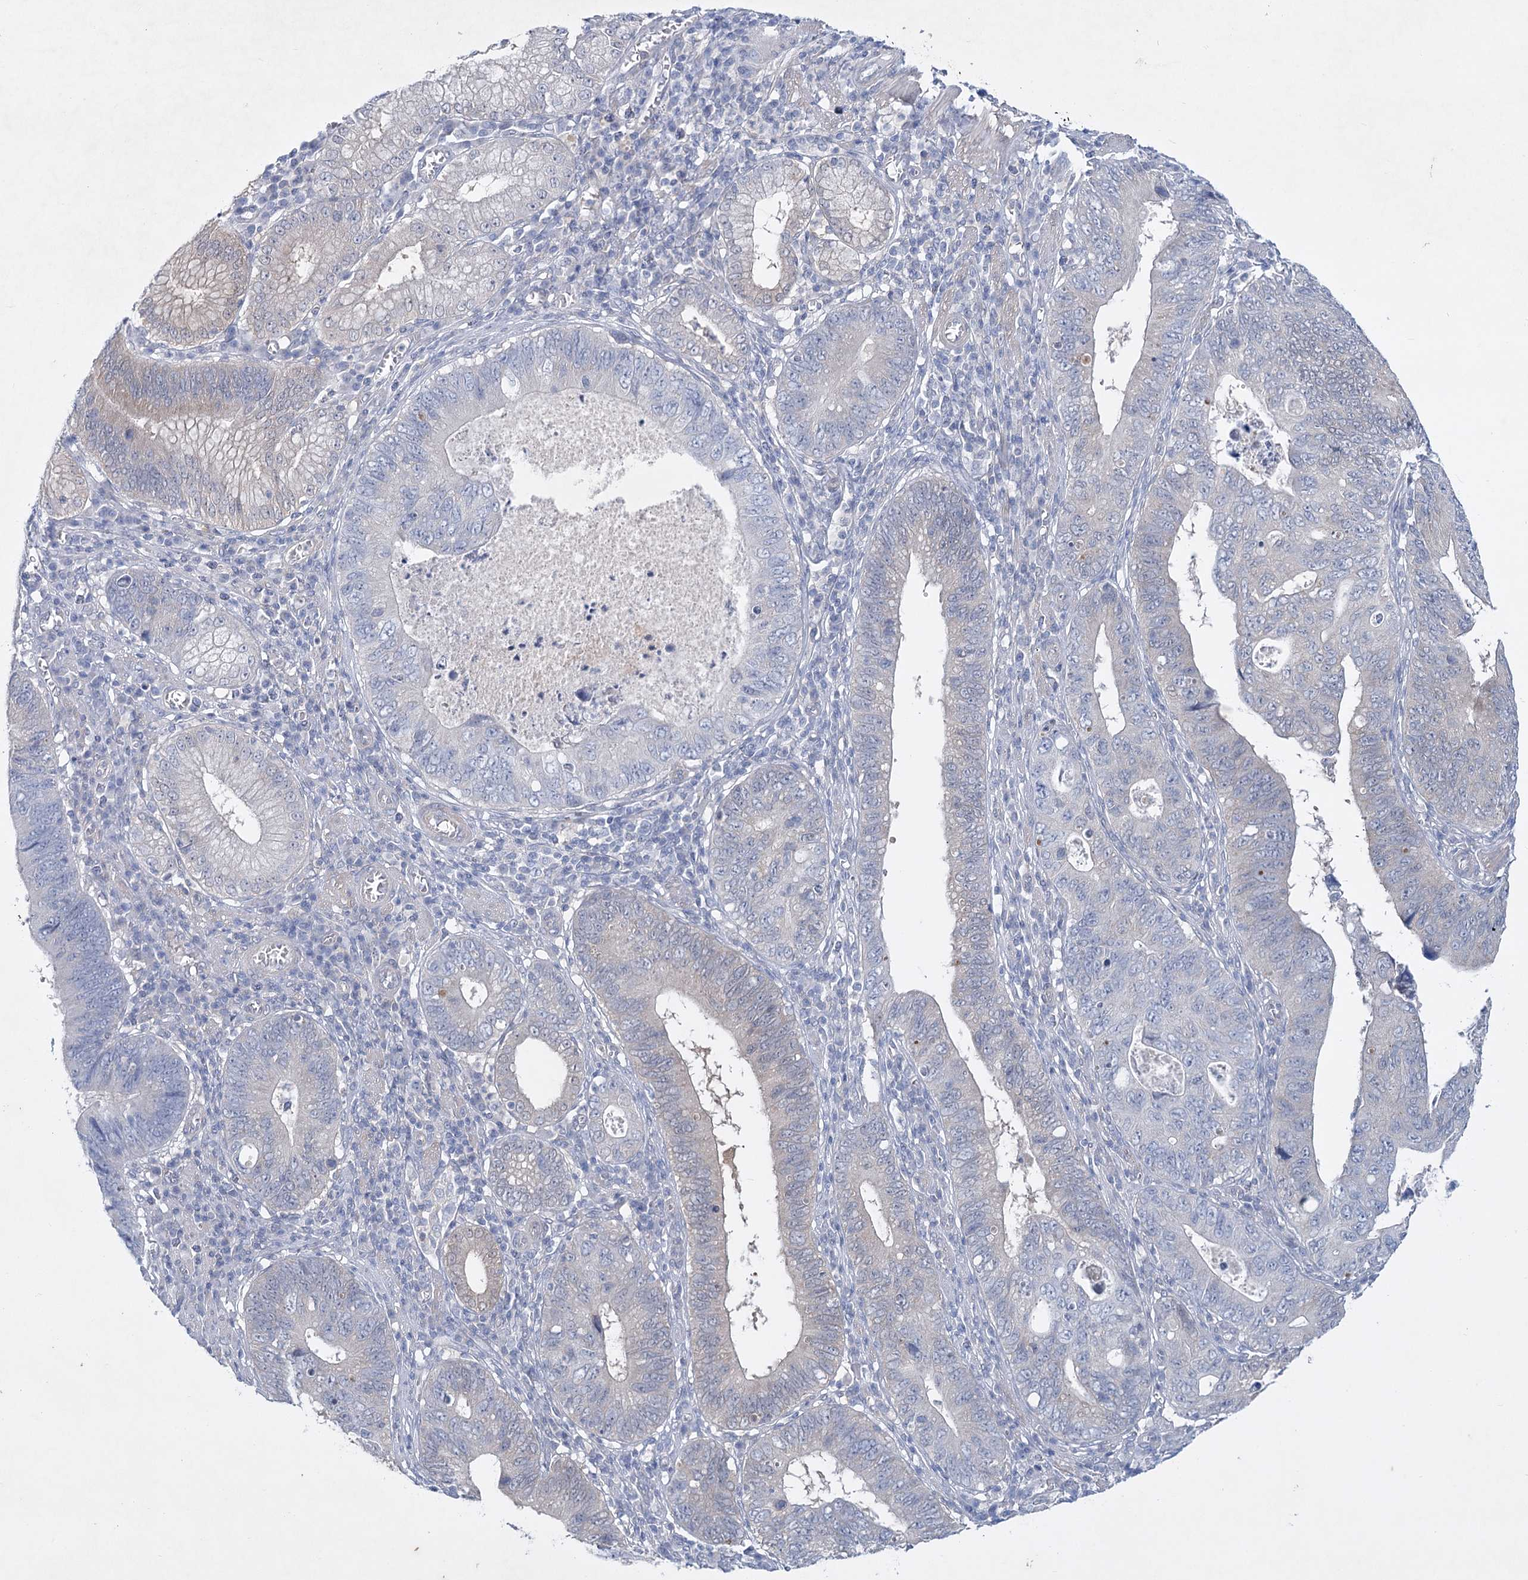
{"staining": {"intensity": "negative", "quantity": "none", "location": "none"}, "tissue": "stomach cancer", "cell_type": "Tumor cells", "image_type": "cancer", "snomed": [{"axis": "morphology", "description": "Adenocarcinoma, NOS"}, {"axis": "topography", "description": "Stomach"}], "caption": "Immunohistochemical staining of human stomach cancer (adenocarcinoma) exhibits no significant positivity in tumor cells. (Brightfield microscopy of DAB (3,3'-diaminobenzidine) immunohistochemistry (IHC) at high magnification).", "gene": "AAMDC", "patient": {"sex": "male", "age": 59}}